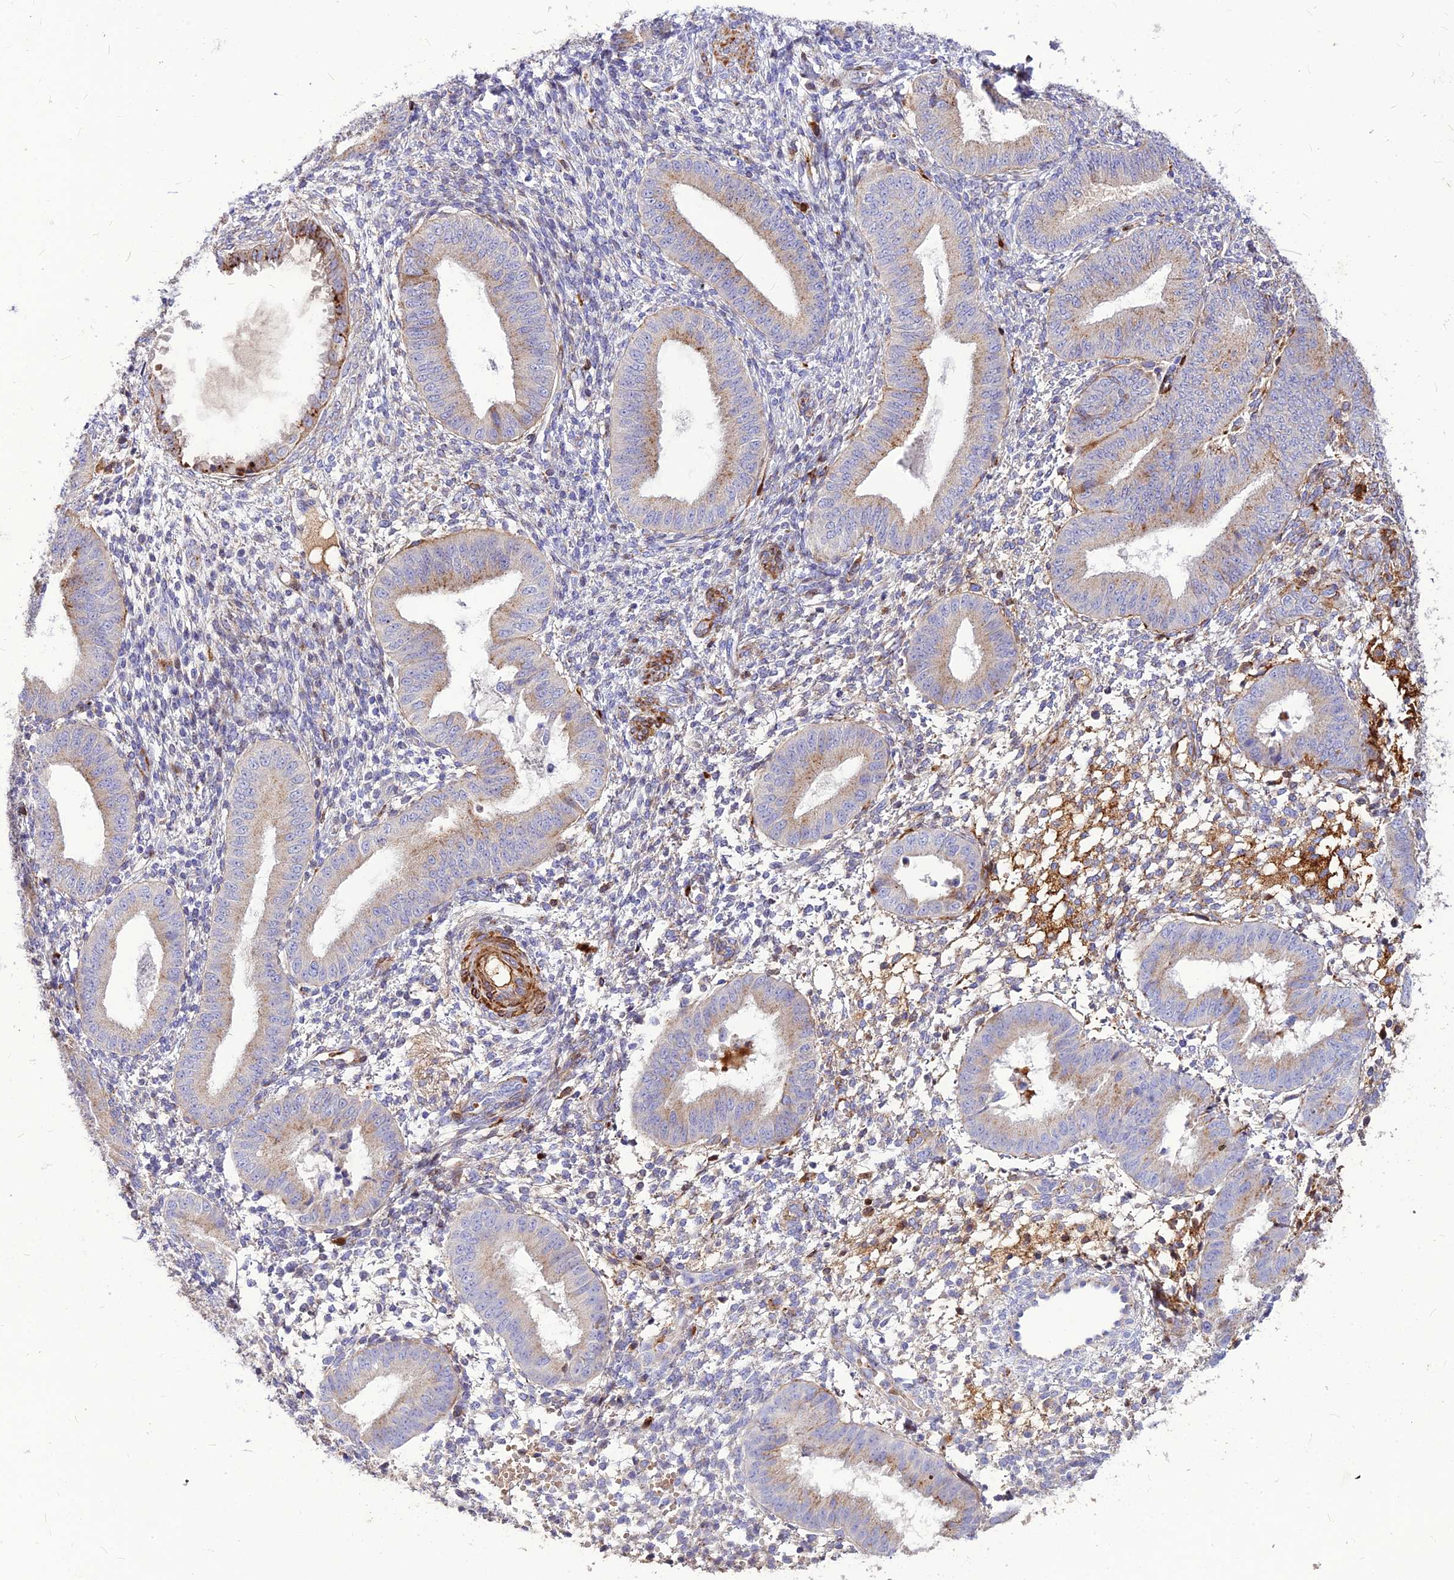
{"staining": {"intensity": "moderate", "quantity": "<25%", "location": "cytoplasmic/membranous"}, "tissue": "endometrium", "cell_type": "Cells in endometrial stroma", "image_type": "normal", "snomed": [{"axis": "morphology", "description": "Normal tissue, NOS"}, {"axis": "topography", "description": "Endometrium"}], "caption": "A high-resolution photomicrograph shows immunohistochemistry staining of unremarkable endometrium, which demonstrates moderate cytoplasmic/membranous positivity in approximately <25% of cells in endometrial stroma. Using DAB (3,3'-diaminobenzidine) (brown) and hematoxylin (blue) stains, captured at high magnification using brightfield microscopy.", "gene": "RIMOC1", "patient": {"sex": "female", "age": 49}}